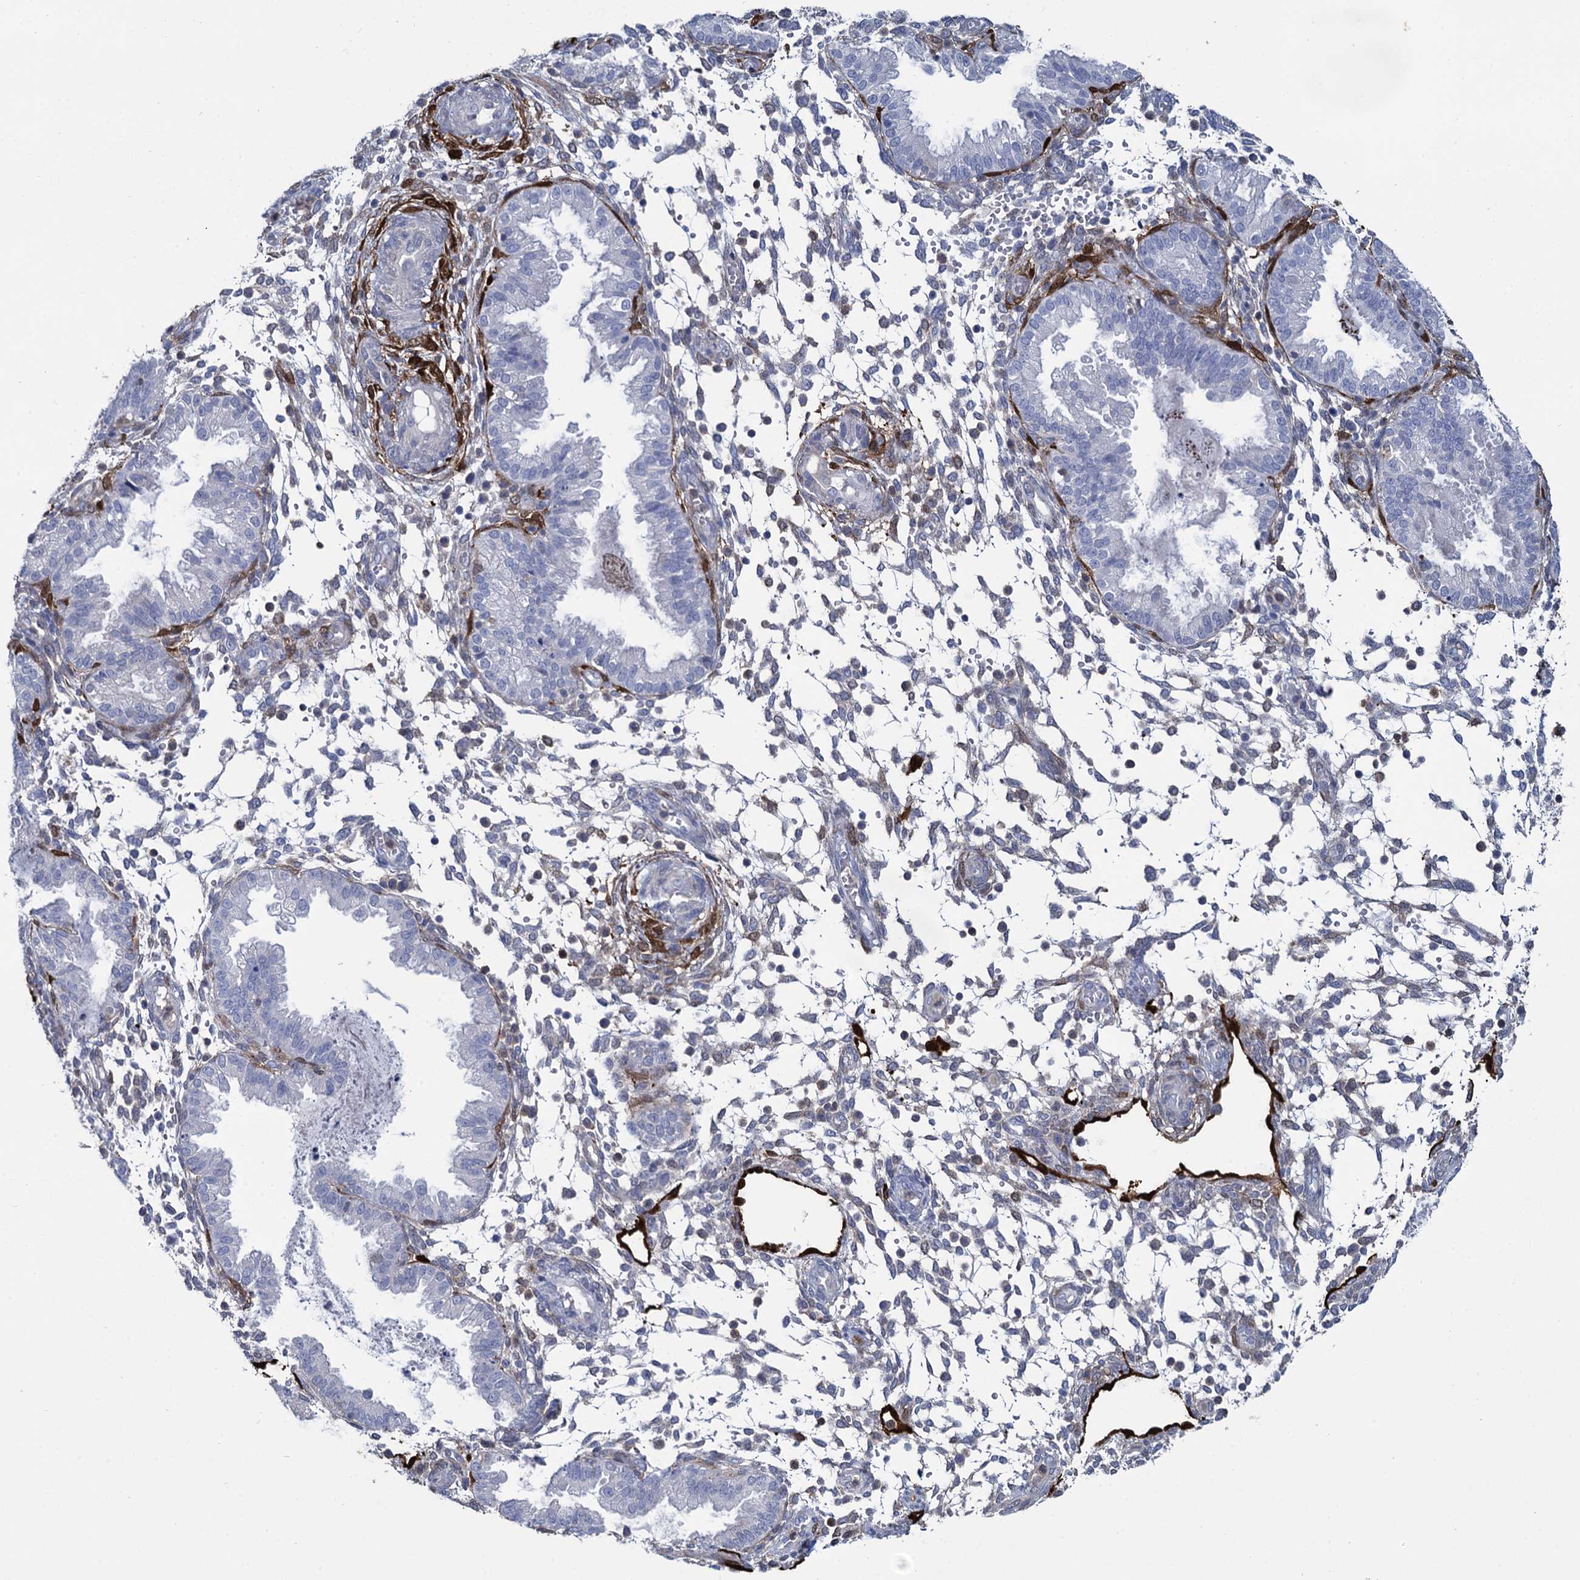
{"staining": {"intensity": "weak", "quantity": "<25%", "location": "cytoplasmic/membranous"}, "tissue": "endometrium", "cell_type": "Cells in endometrial stroma", "image_type": "normal", "snomed": [{"axis": "morphology", "description": "Normal tissue, NOS"}, {"axis": "topography", "description": "Endometrium"}], "caption": "Cells in endometrial stroma are negative for brown protein staining in normal endometrium. (Stains: DAB (3,3'-diaminobenzidine) IHC with hematoxylin counter stain, Microscopy: brightfield microscopy at high magnification).", "gene": "FABP5", "patient": {"sex": "female", "age": 33}}